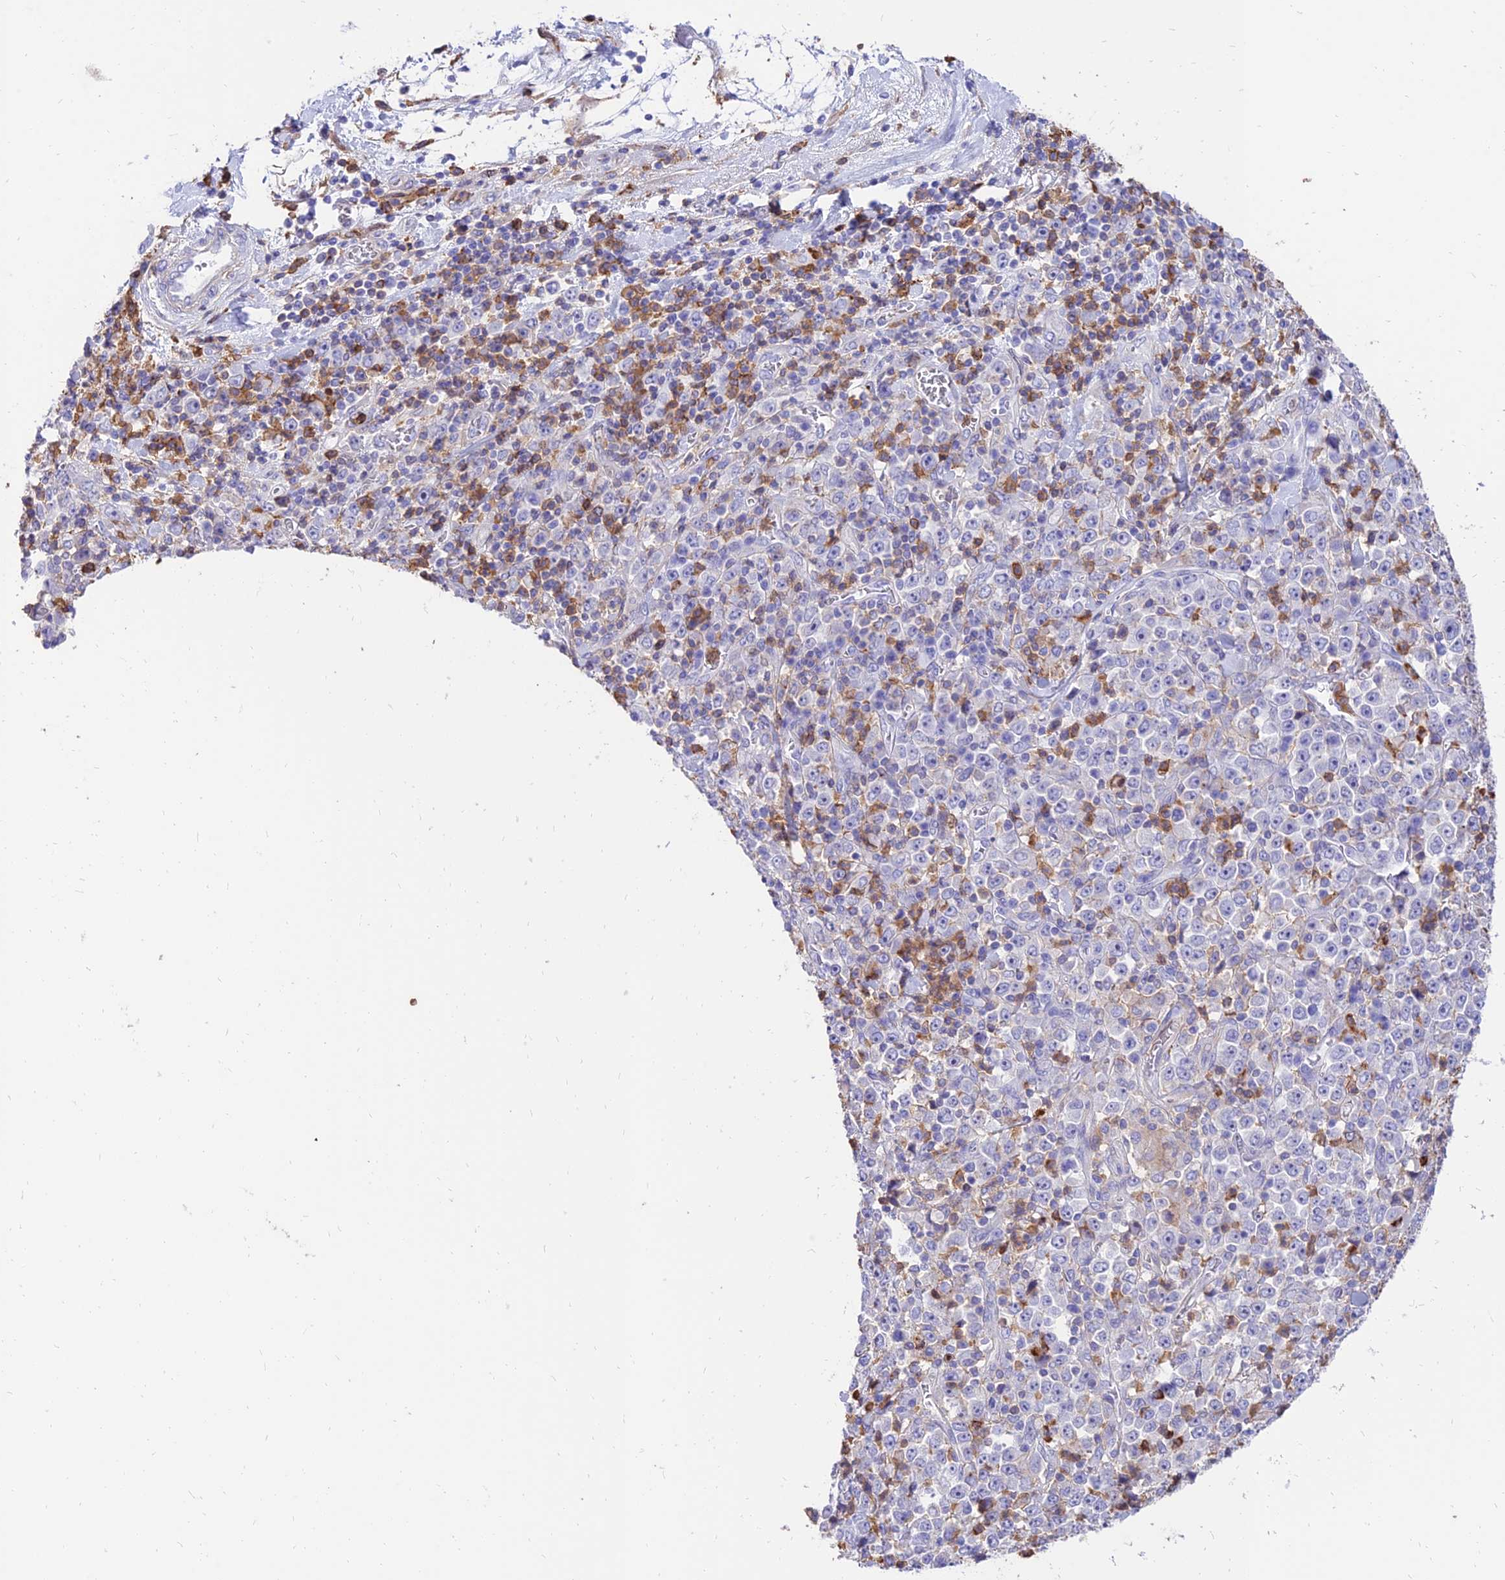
{"staining": {"intensity": "negative", "quantity": "none", "location": "none"}, "tissue": "stomach cancer", "cell_type": "Tumor cells", "image_type": "cancer", "snomed": [{"axis": "morphology", "description": "Normal tissue, NOS"}, {"axis": "morphology", "description": "Adenocarcinoma, NOS"}, {"axis": "topography", "description": "Stomach, upper"}, {"axis": "topography", "description": "Stomach"}], "caption": "Tumor cells show no significant protein staining in stomach cancer (adenocarcinoma).", "gene": "SREK1IP1", "patient": {"sex": "male", "age": 59}}